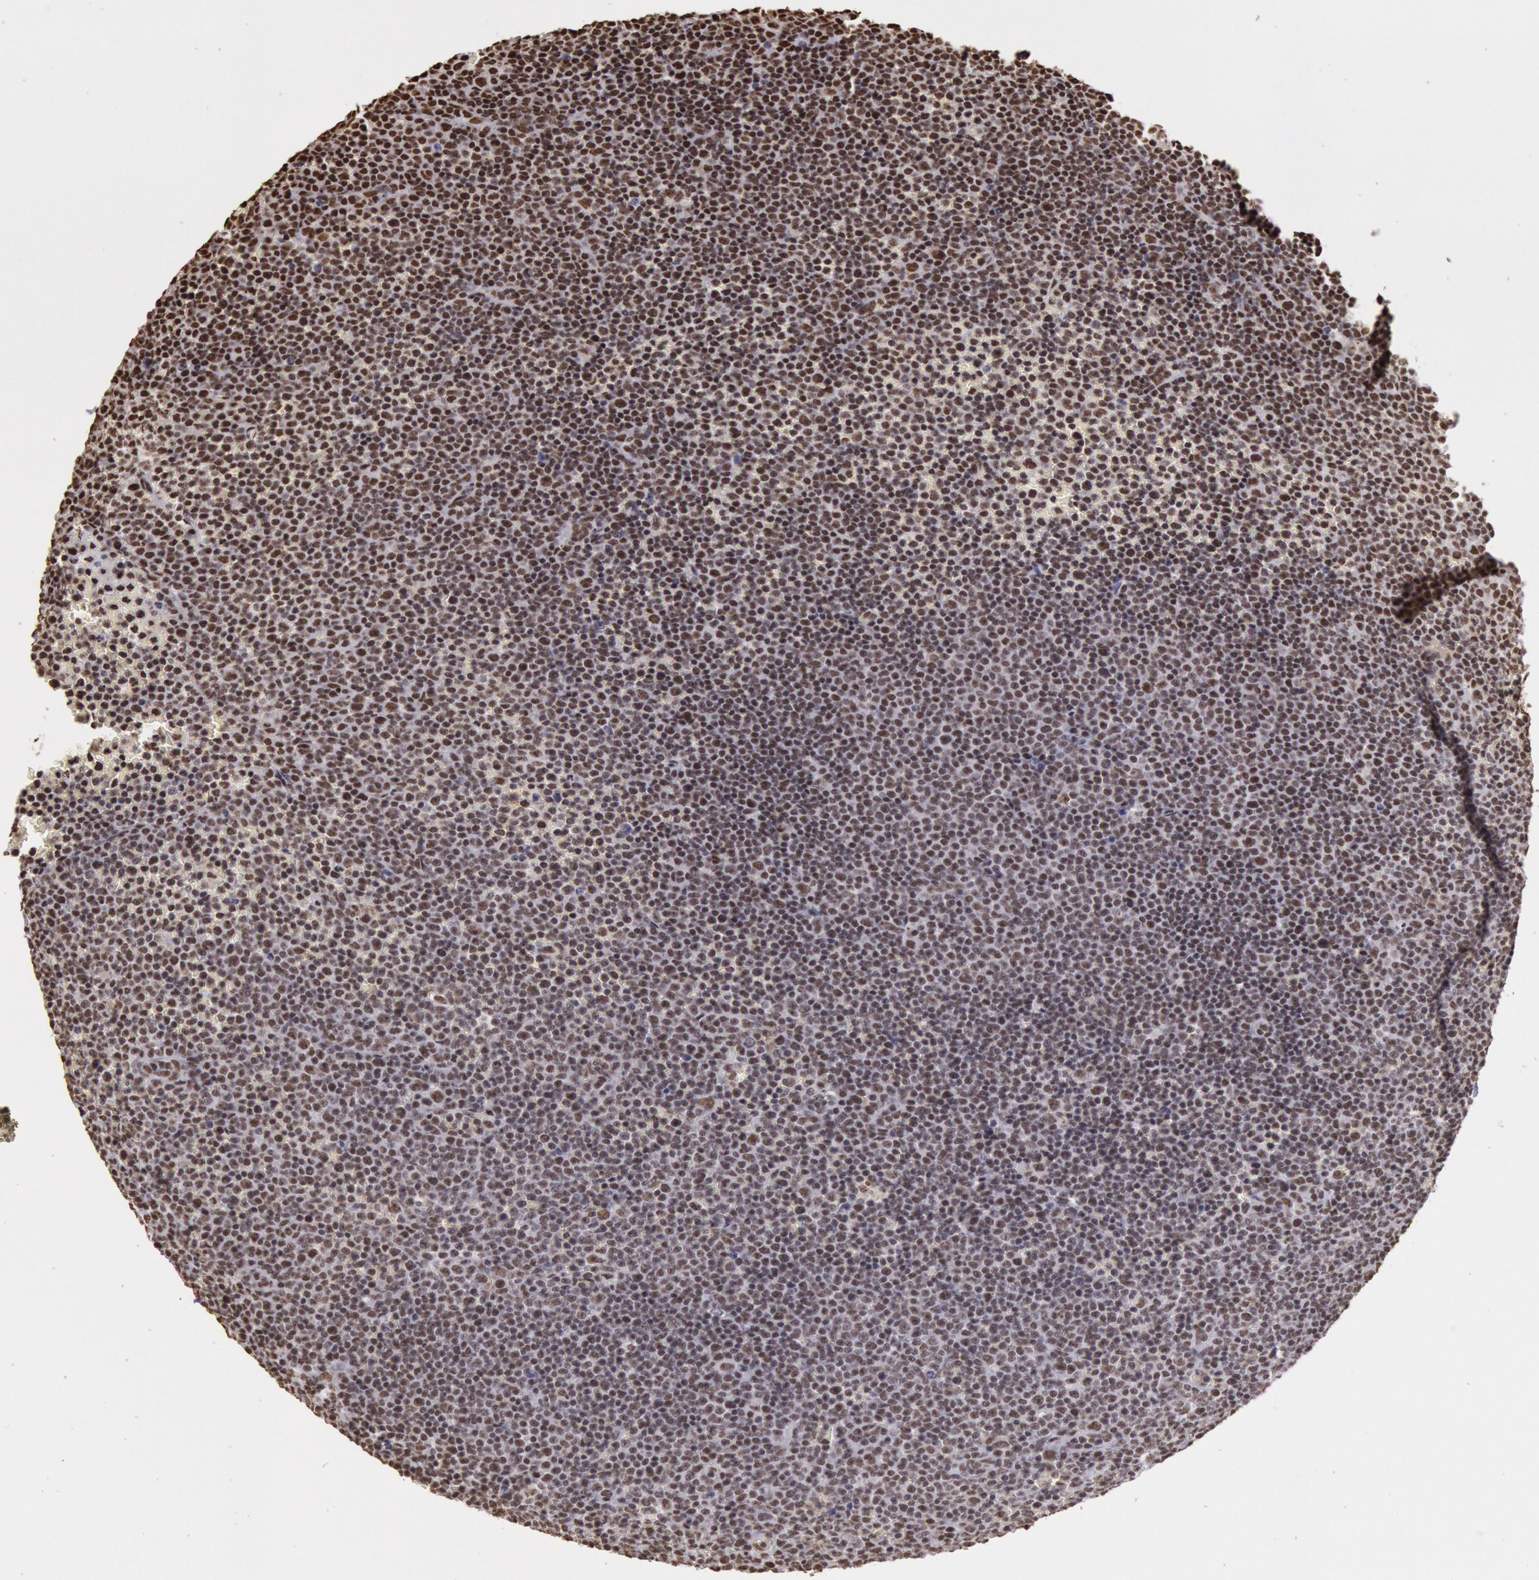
{"staining": {"intensity": "moderate", "quantity": ">75%", "location": "nuclear"}, "tissue": "lymphoma", "cell_type": "Tumor cells", "image_type": "cancer", "snomed": [{"axis": "morphology", "description": "Malignant lymphoma, non-Hodgkin's type, Low grade"}, {"axis": "topography", "description": "Lymph node"}], "caption": "Protein expression analysis of human lymphoma reveals moderate nuclear staining in about >75% of tumor cells.", "gene": "HNRNPH2", "patient": {"sex": "male", "age": 50}}